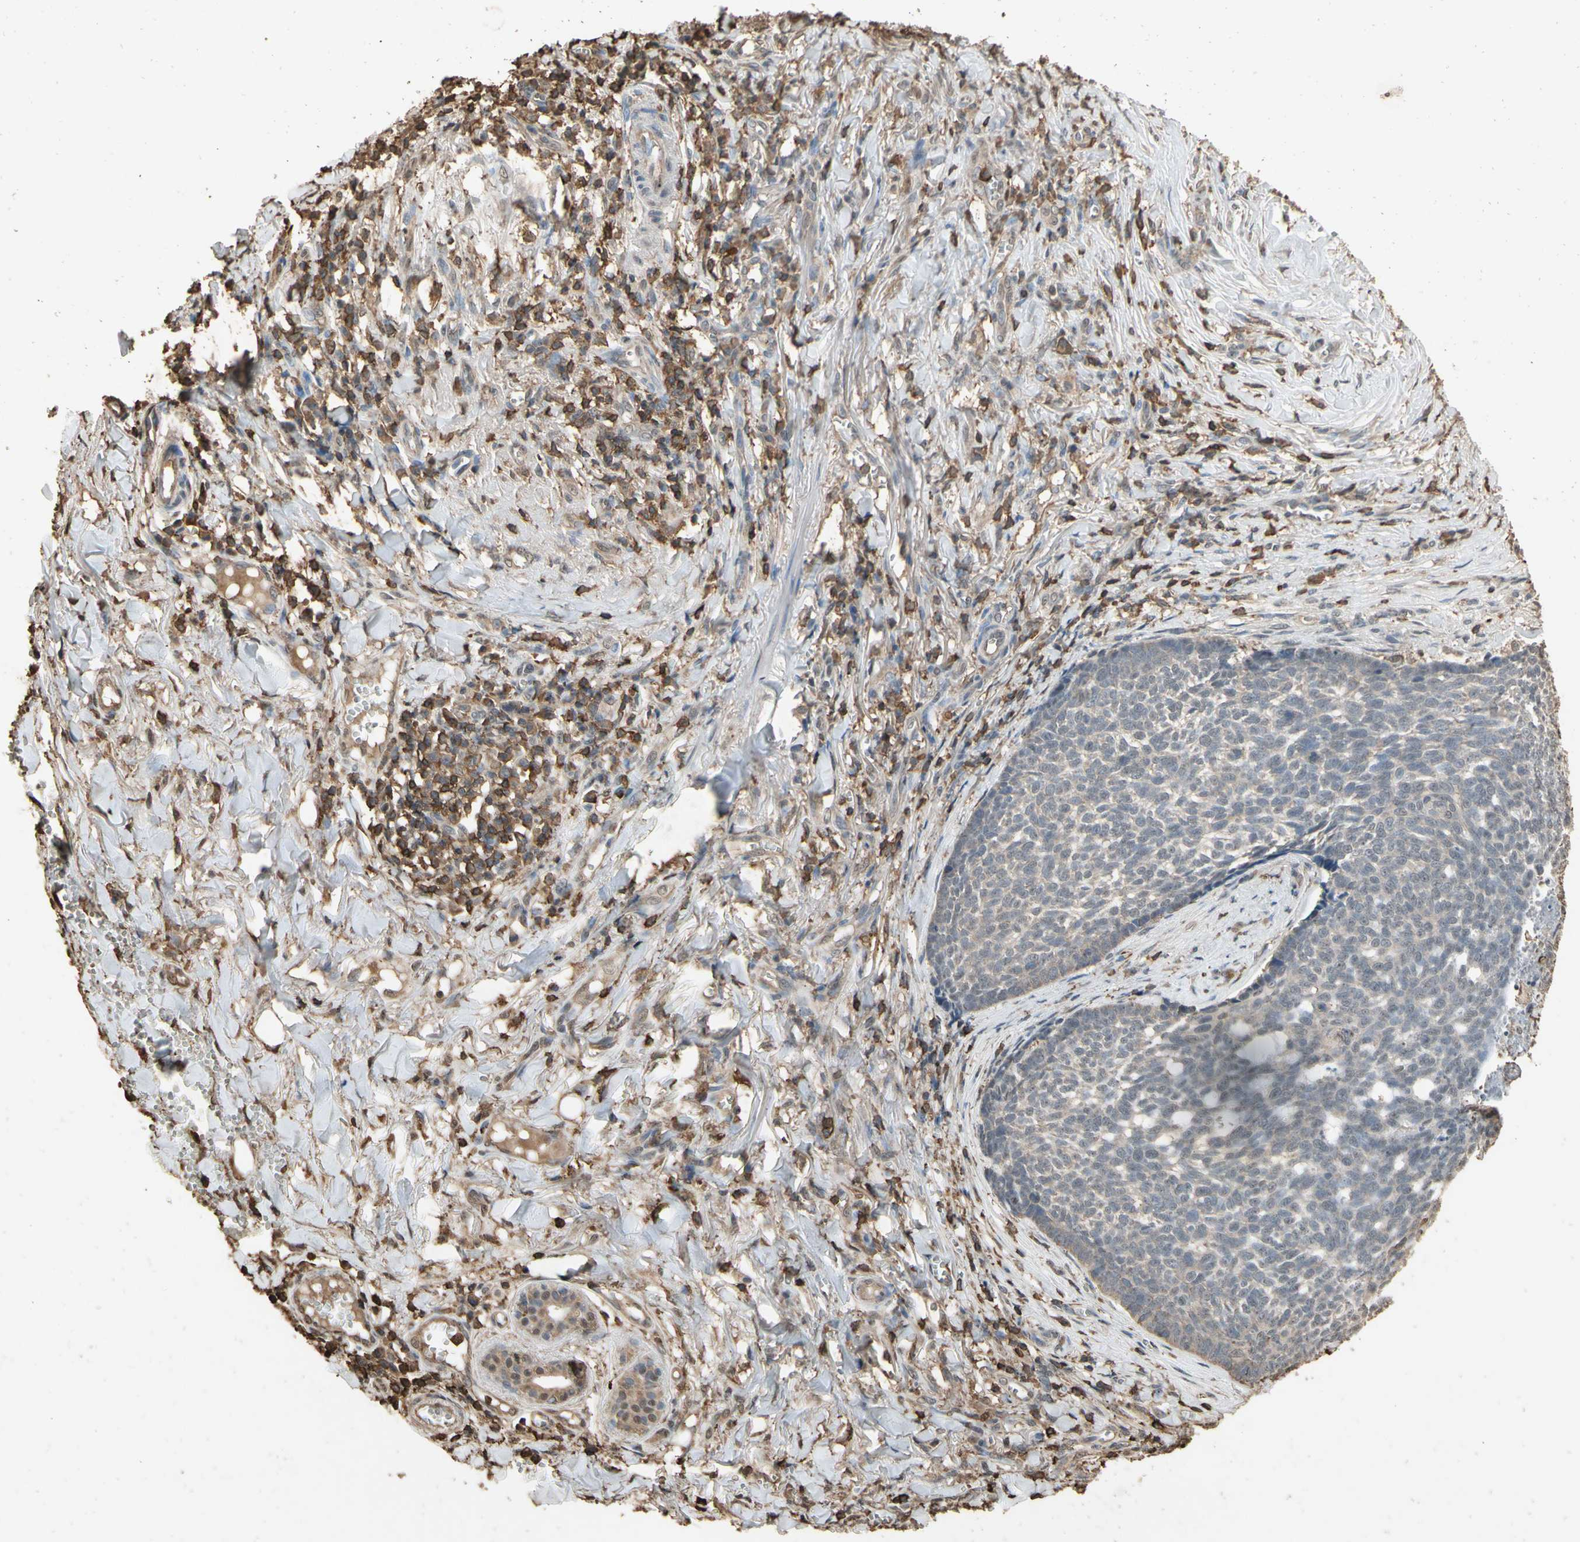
{"staining": {"intensity": "weak", "quantity": "25%-75%", "location": "cytoplasmic/membranous"}, "tissue": "skin cancer", "cell_type": "Tumor cells", "image_type": "cancer", "snomed": [{"axis": "morphology", "description": "Basal cell carcinoma"}, {"axis": "topography", "description": "Skin"}], "caption": "Human skin basal cell carcinoma stained with a brown dye reveals weak cytoplasmic/membranous positive expression in approximately 25%-75% of tumor cells.", "gene": "TNFSF13B", "patient": {"sex": "male", "age": 84}}